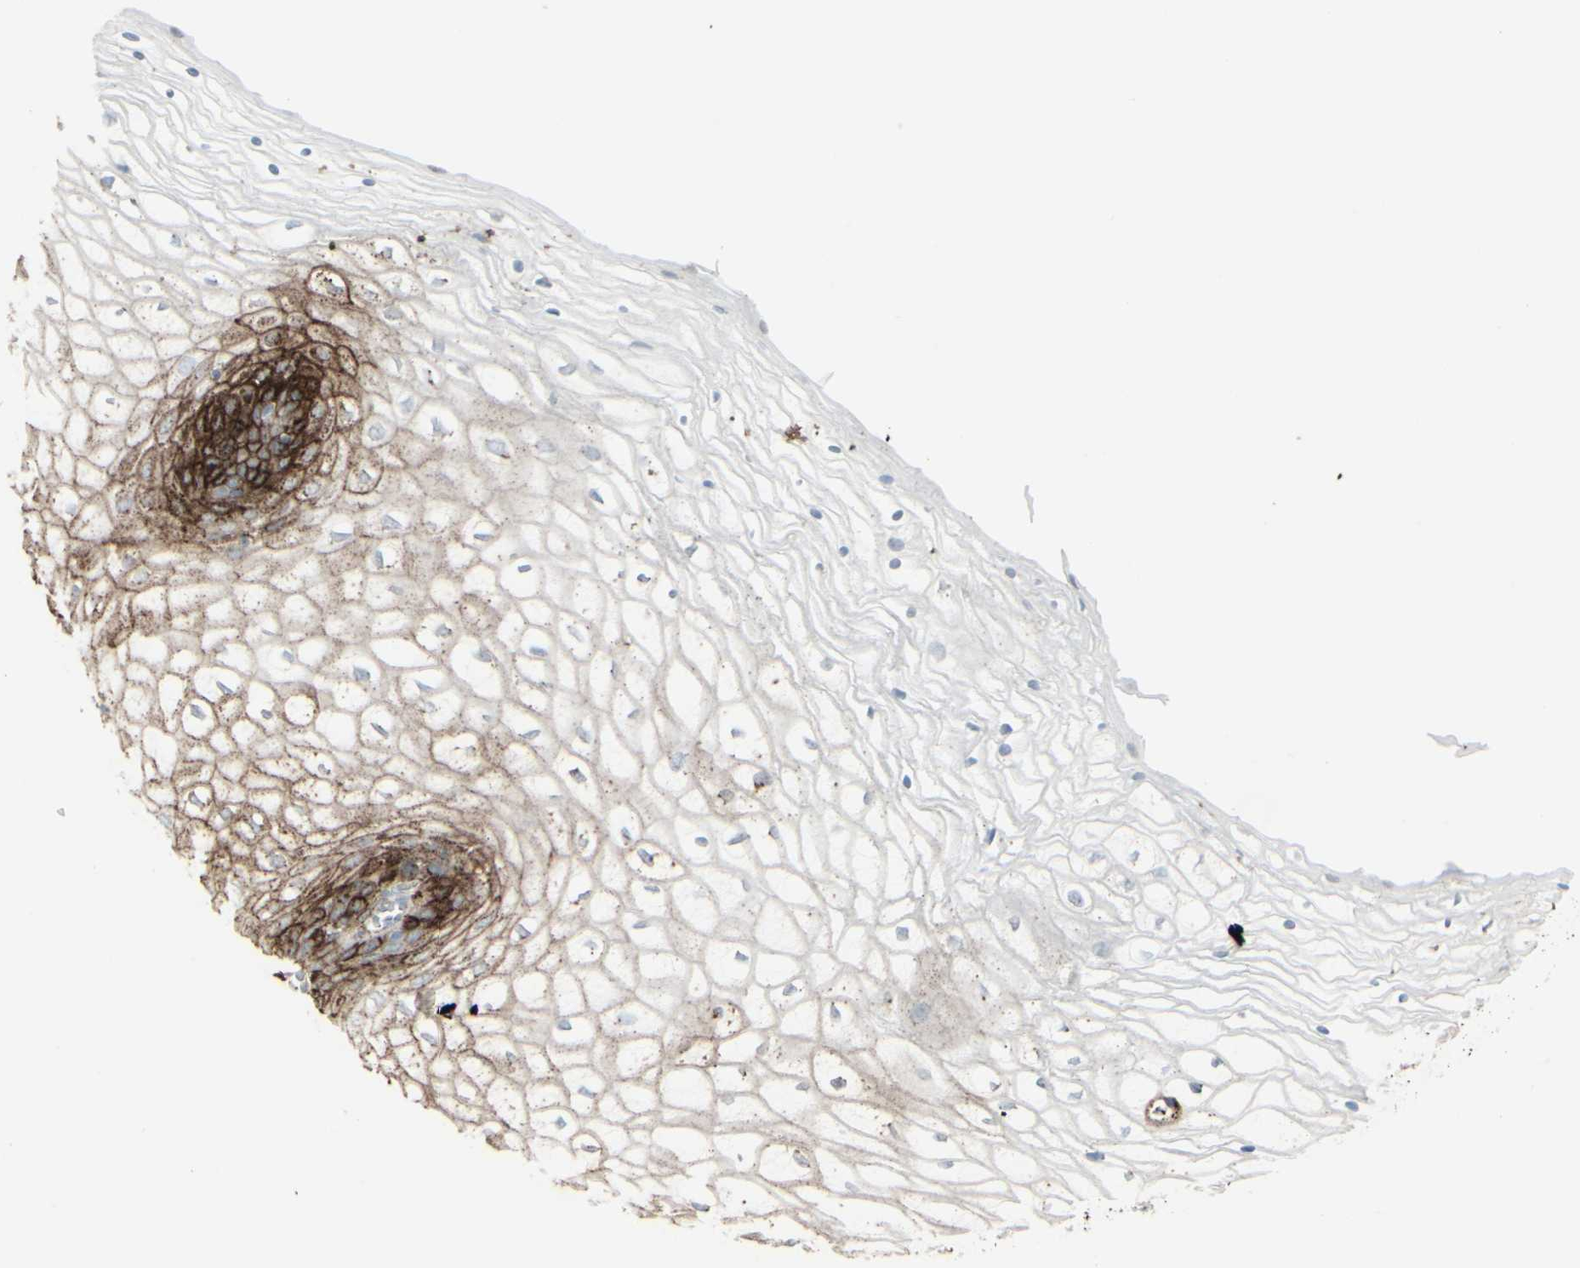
{"staining": {"intensity": "strong", "quantity": "25%-75%", "location": "cytoplasmic/membranous"}, "tissue": "vagina", "cell_type": "Squamous epithelial cells", "image_type": "normal", "snomed": [{"axis": "morphology", "description": "Normal tissue, NOS"}, {"axis": "topography", "description": "Vagina"}], "caption": "Squamous epithelial cells exhibit high levels of strong cytoplasmic/membranous expression in about 25%-75% of cells in normal vagina.", "gene": "GJA1", "patient": {"sex": "female", "age": 34}}